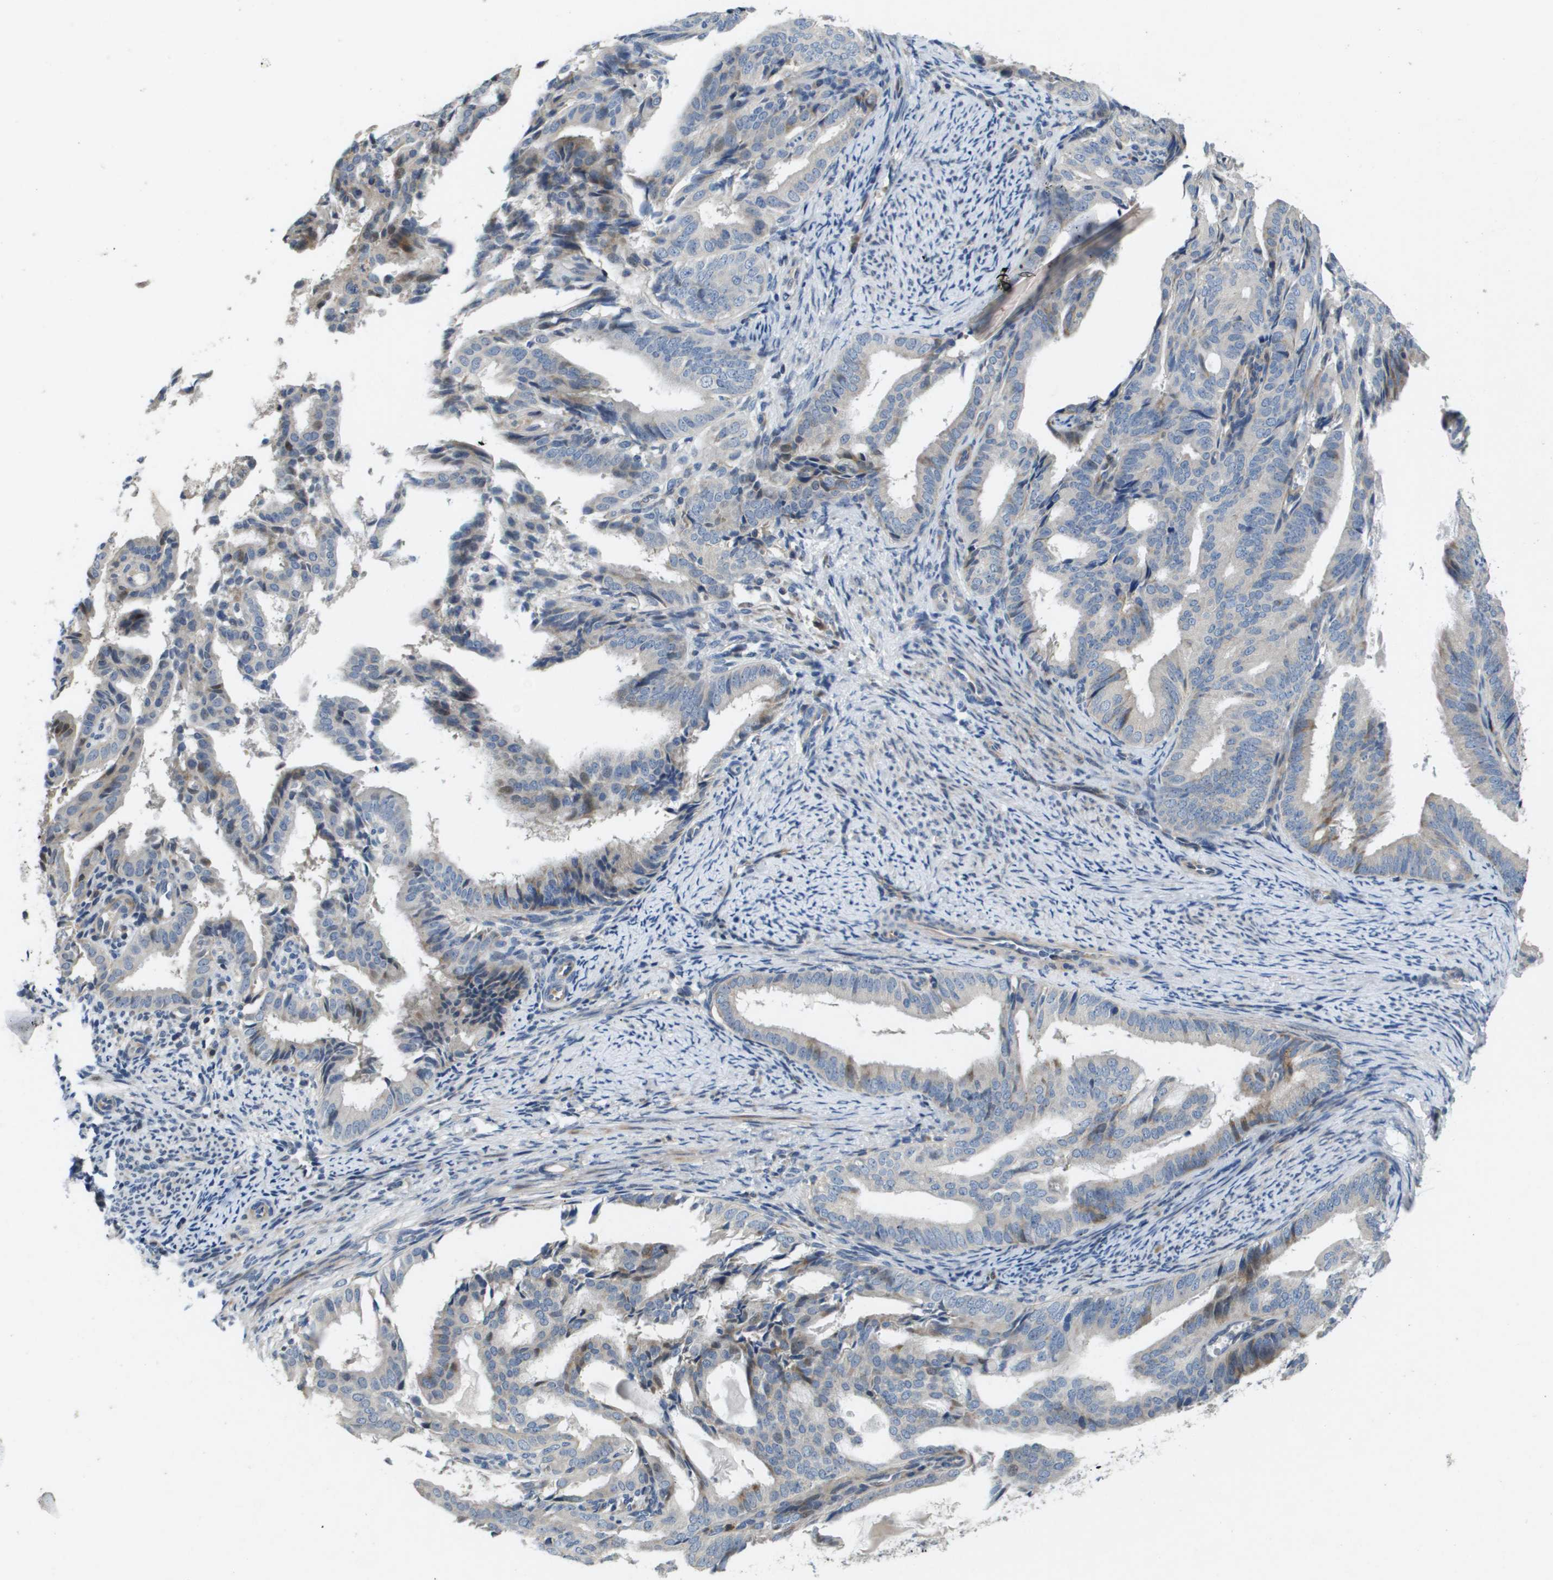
{"staining": {"intensity": "moderate", "quantity": "<25%", "location": "nuclear"}, "tissue": "endometrial cancer", "cell_type": "Tumor cells", "image_type": "cancer", "snomed": [{"axis": "morphology", "description": "Adenocarcinoma, NOS"}, {"axis": "topography", "description": "Endometrium"}], "caption": "Immunohistochemical staining of endometrial cancer displays low levels of moderate nuclear expression in approximately <25% of tumor cells.", "gene": "SCN4B", "patient": {"sex": "female", "age": 58}}